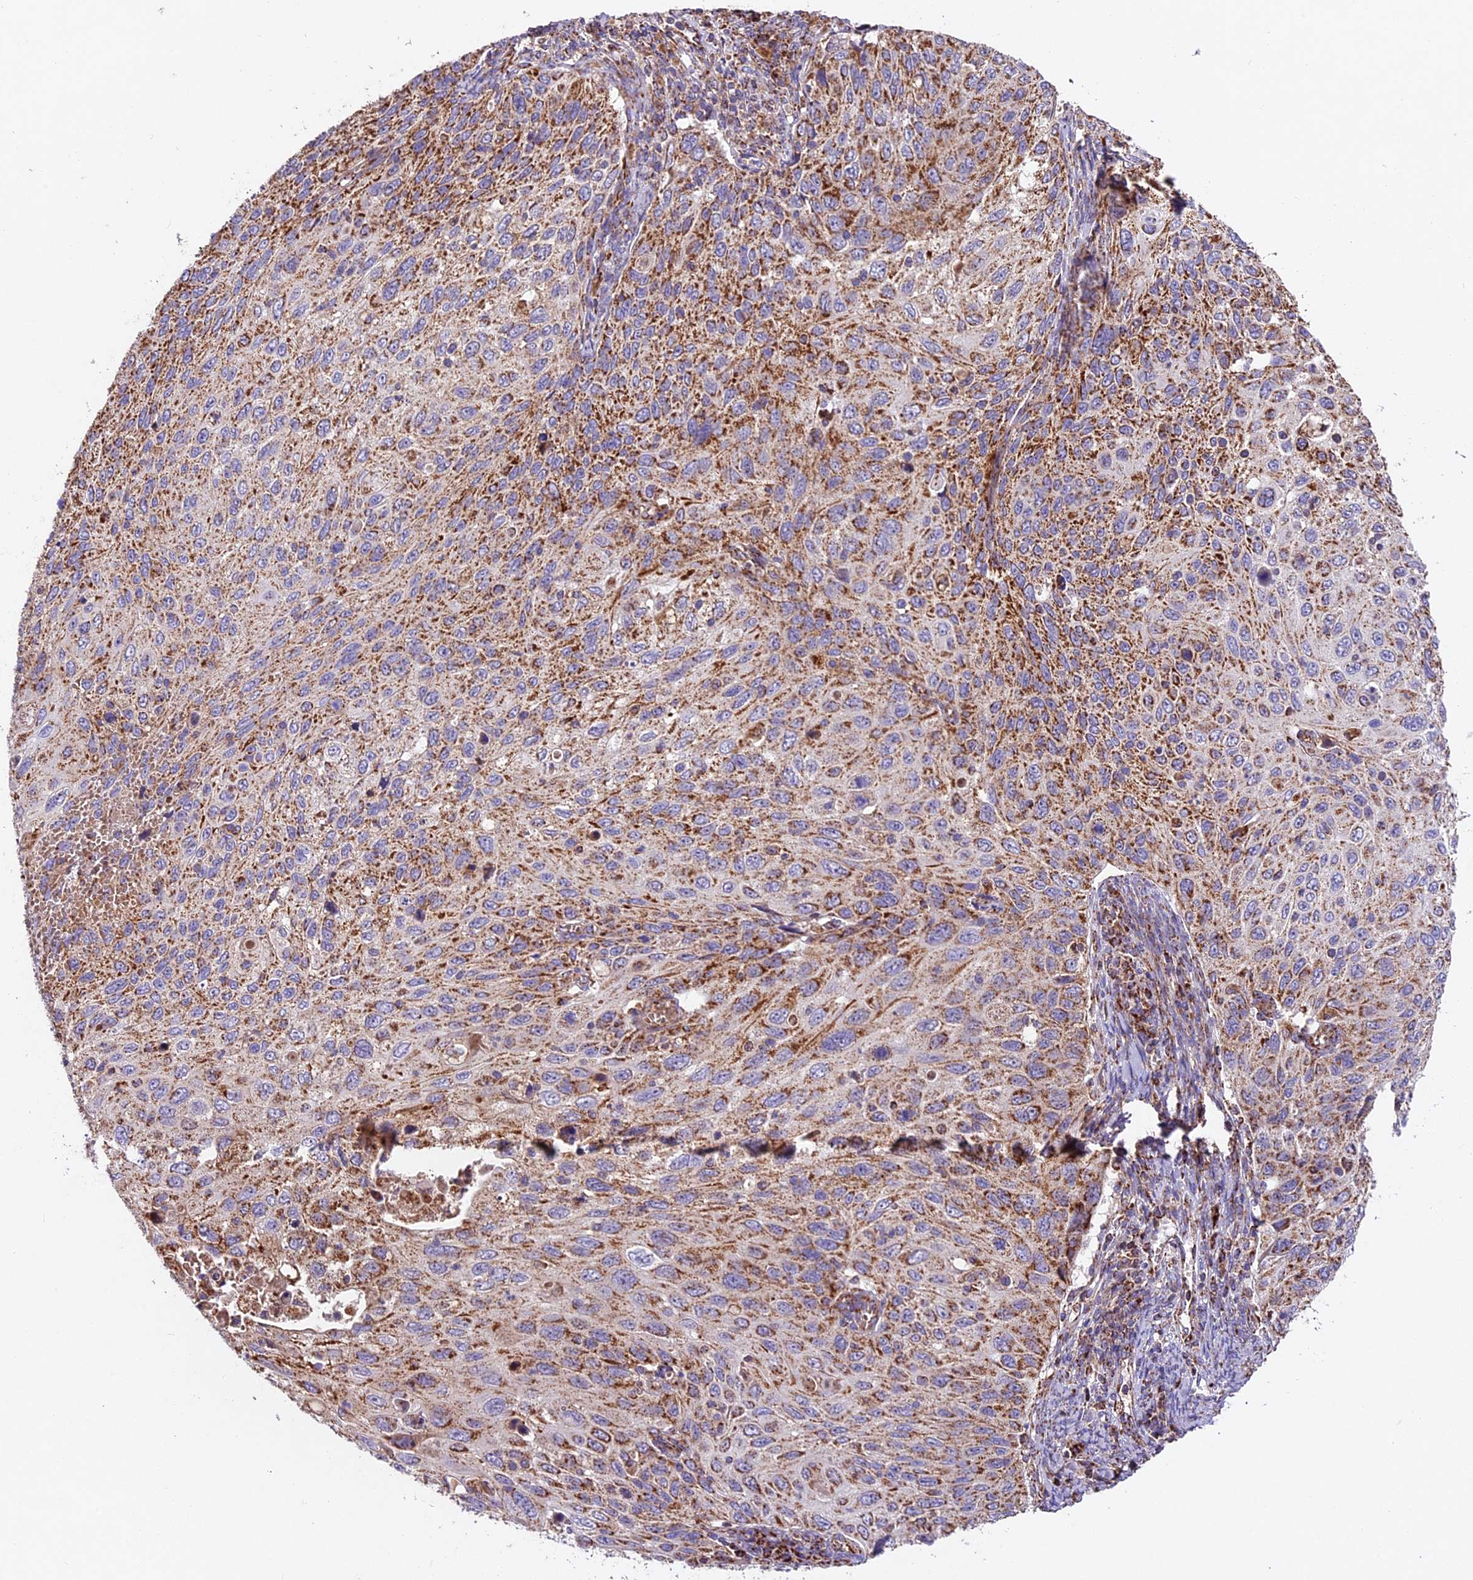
{"staining": {"intensity": "moderate", "quantity": ">75%", "location": "cytoplasmic/membranous"}, "tissue": "cervical cancer", "cell_type": "Tumor cells", "image_type": "cancer", "snomed": [{"axis": "morphology", "description": "Squamous cell carcinoma, NOS"}, {"axis": "topography", "description": "Cervix"}], "caption": "Protein staining reveals moderate cytoplasmic/membranous expression in approximately >75% of tumor cells in squamous cell carcinoma (cervical).", "gene": "NDUFA8", "patient": {"sex": "female", "age": 70}}